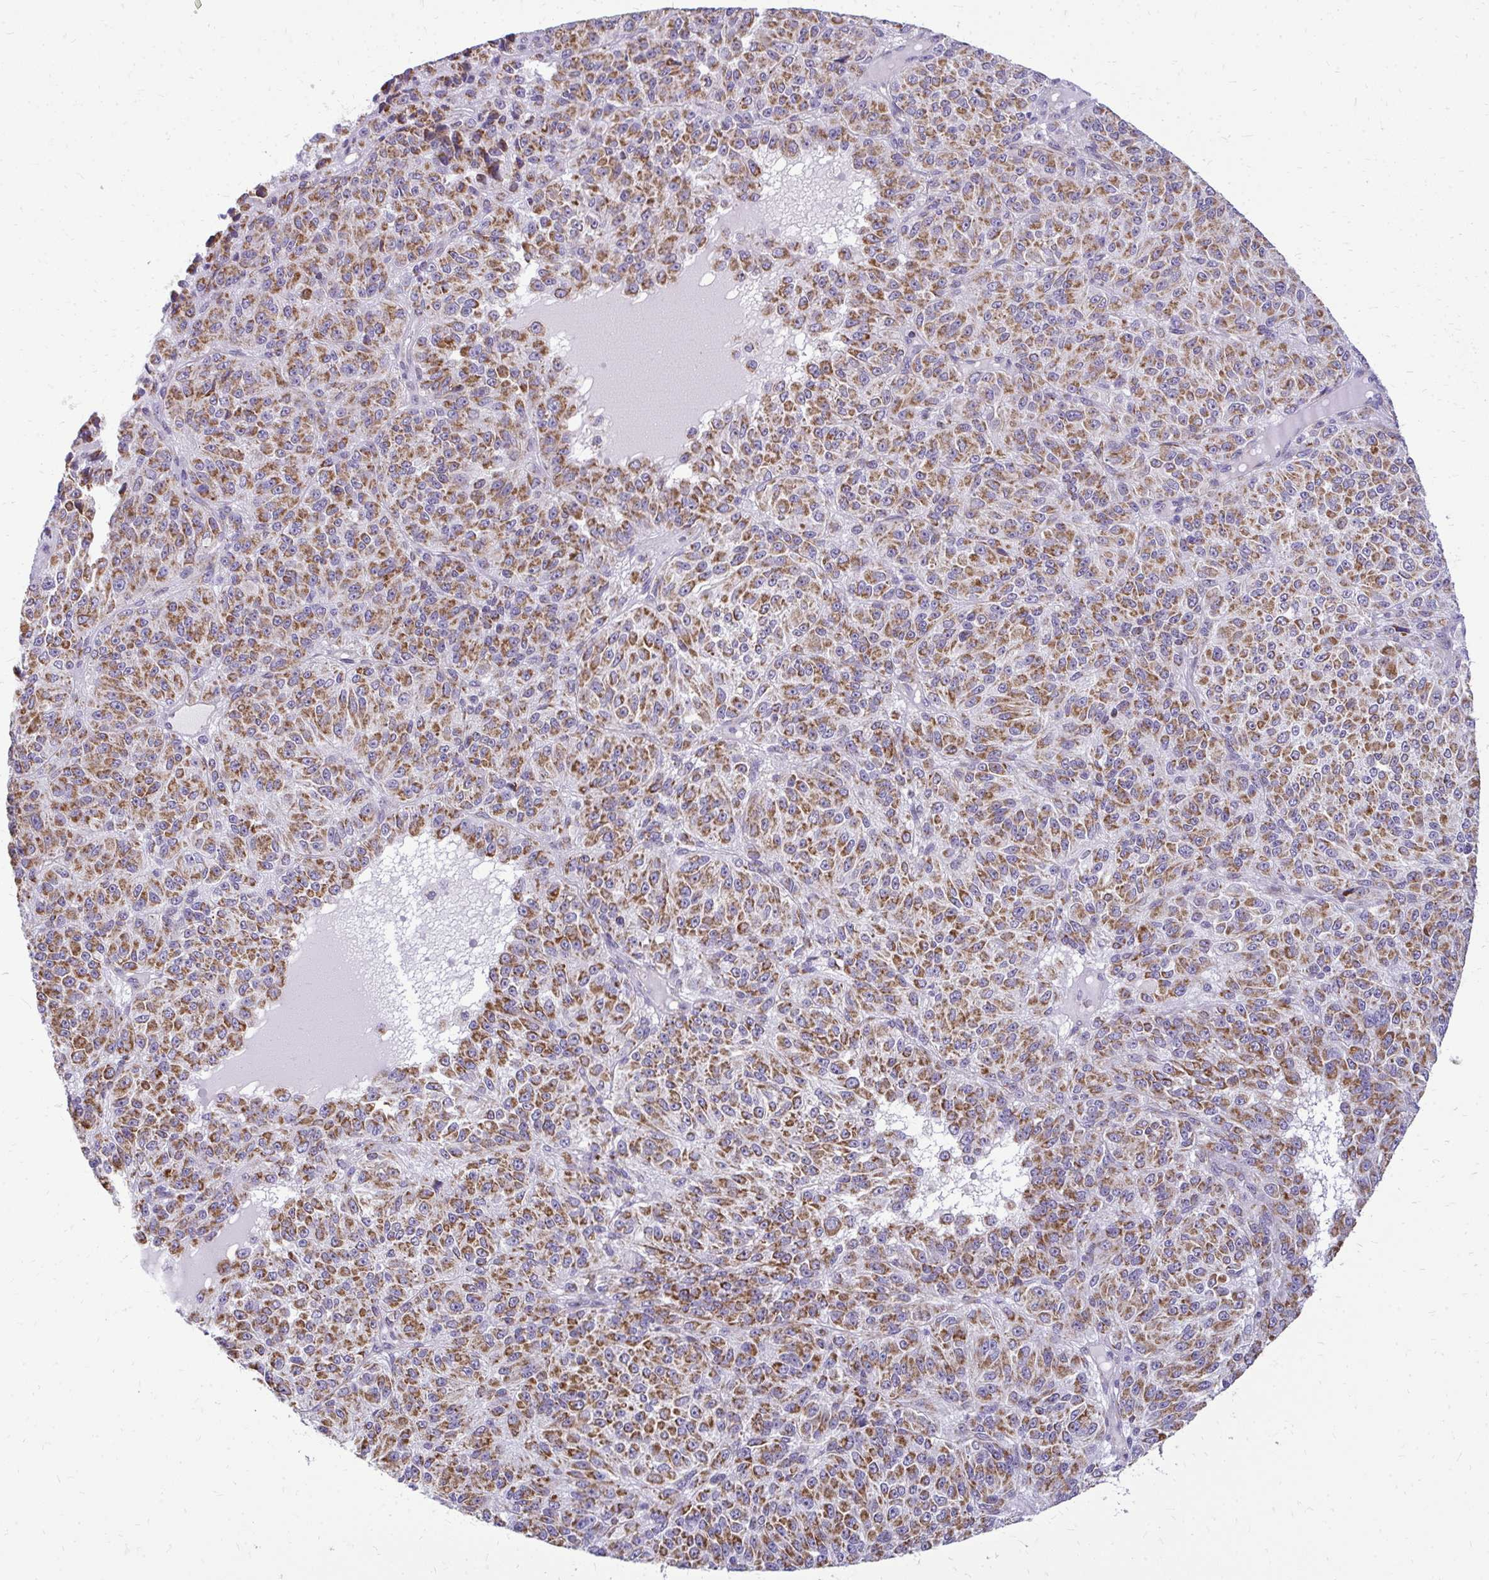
{"staining": {"intensity": "strong", "quantity": ">75%", "location": "cytoplasmic/membranous"}, "tissue": "melanoma", "cell_type": "Tumor cells", "image_type": "cancer", "snomed": [{"axis": "morphology", "description": "Malignant melanoma, Metastatic site"}, {"axis": "topography", "description": "Brain"}], "caption": "The immunohistochemical stain shows strong cytoplasmic/membranous staining in tumor cells of melanoma tissue. (IHC, brightfield microscopy, high magnification).", "gene": "IFIT1", "patient": {"sex": "female", "age": 56}}